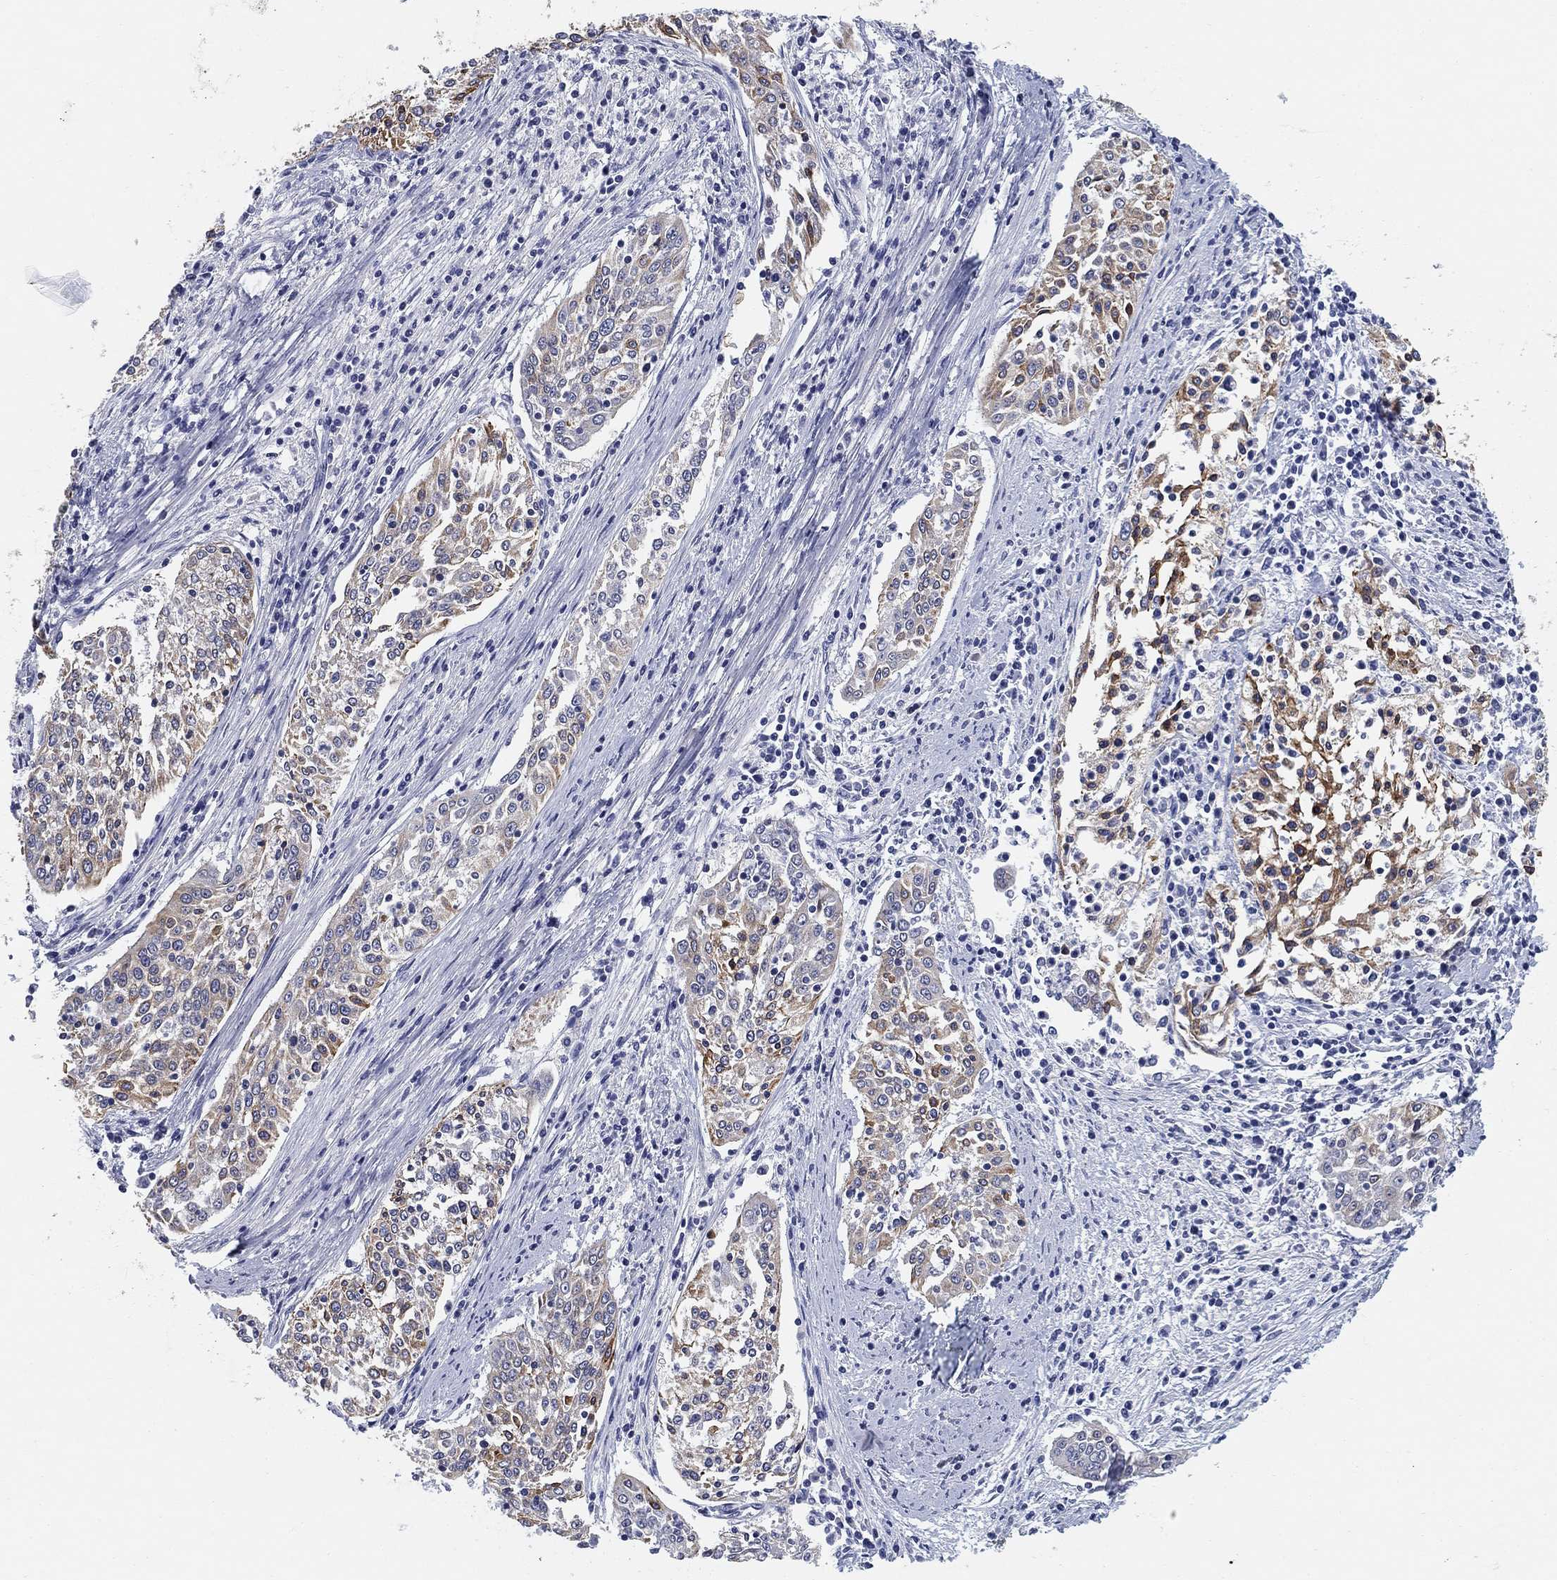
{"staining": {"intensity": "moderate", "quantity": "25%-75%", "location": "cytoplasmic/membranous"}, "tissue": "cervical cancer", "cell_type": "Tumor cells", "image_type": "cancer", "snomed": [{"axis": "morphology", "description": "Squamous cell carcinoma, NOS"}, {"axis": "topography", "description": "Cervix"}], "caption": "The image exhibits a brown stain indicating the presence of a protein in the cytoplasmic/membranous of tumor cells in cervical cancer (squamous cell carcinoma). Nuclei are stained in blue.", "gene": "CLUL1", "patient": {"sex": "female", "age": 41}}